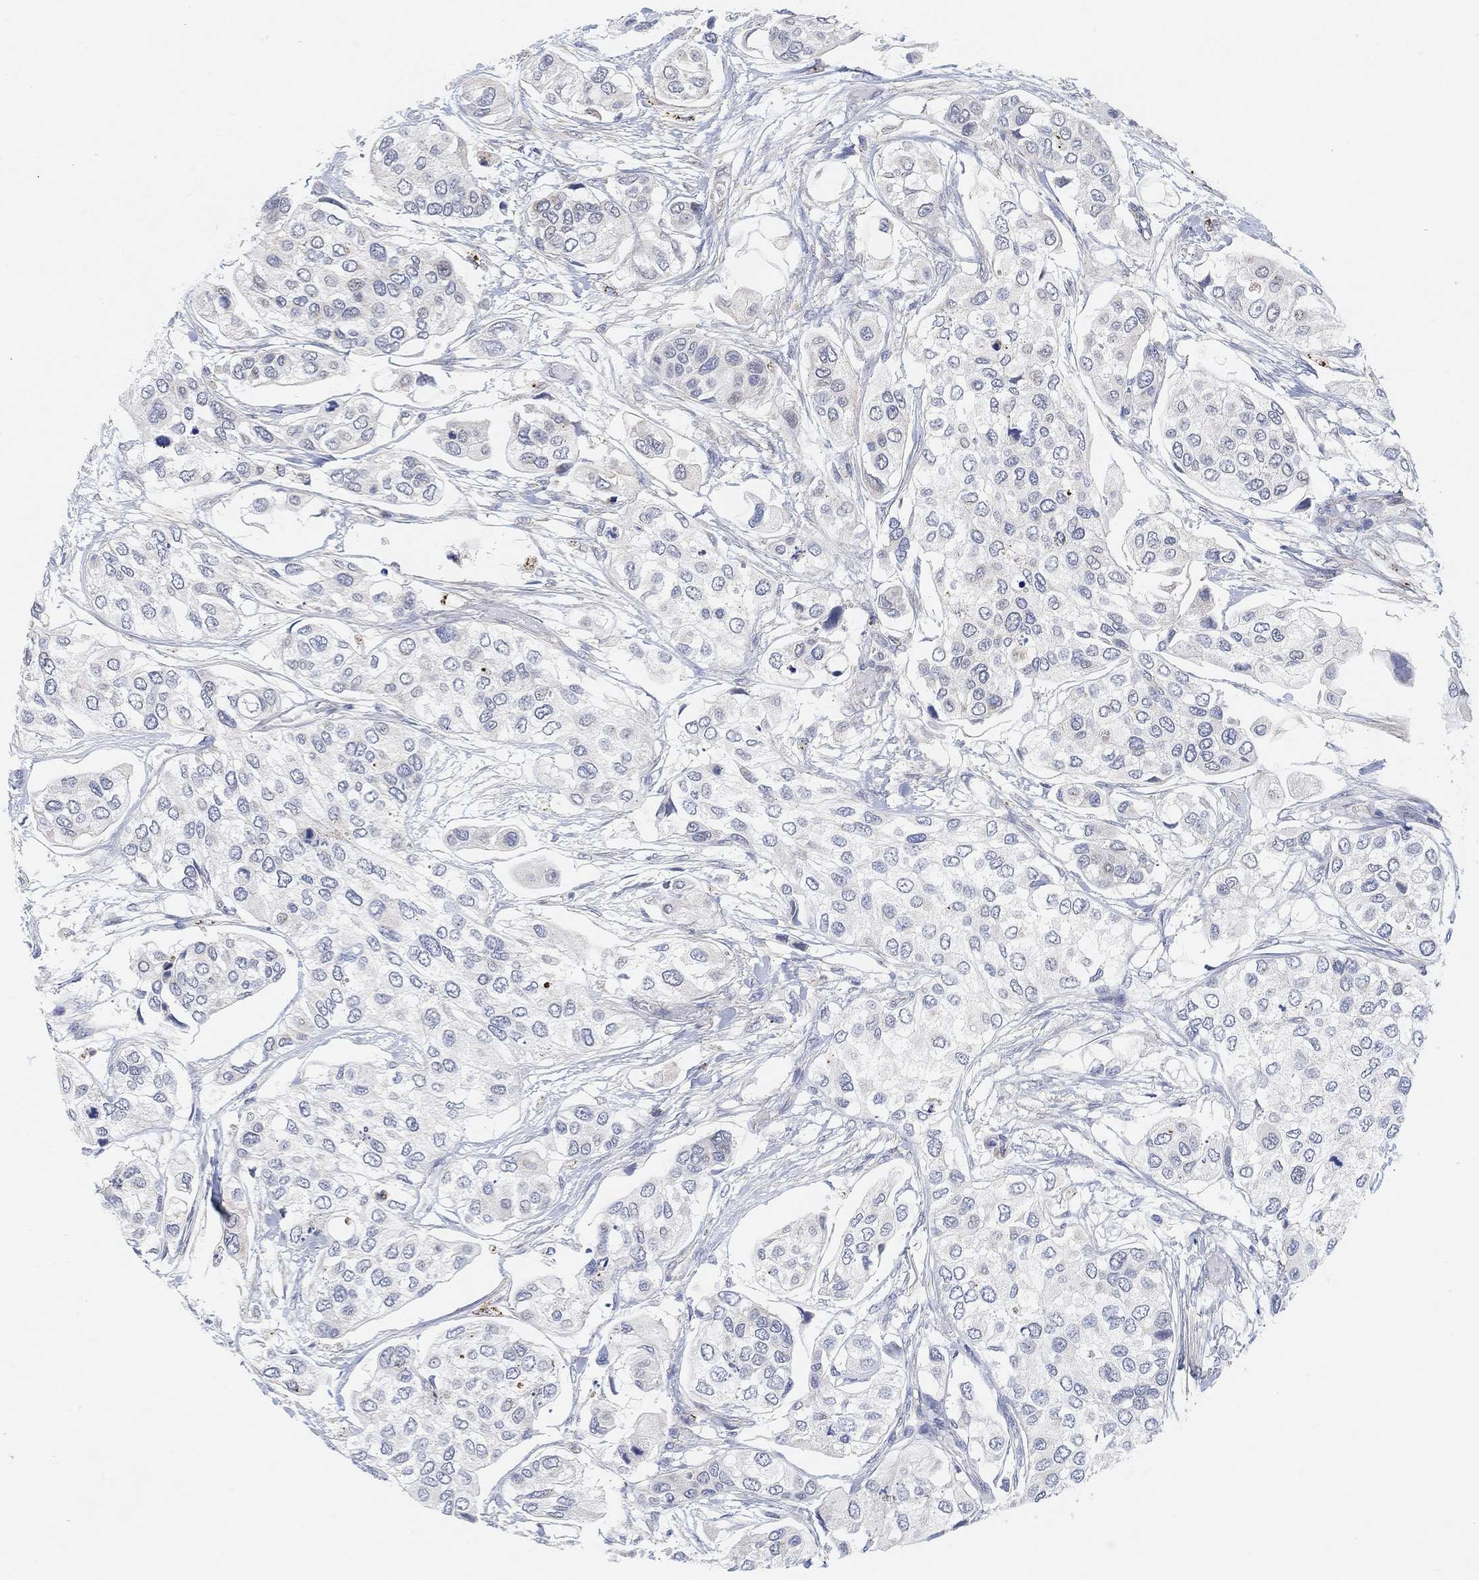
{"staining": {"intensity": "negative", "quantity": "none", "location": "none"}, "tissue": "urothelial cancer", "cell_type": "Tumor cells", "image_type": "cancer", "snomed": [{"axis": "morphology", "description": "Urothelial carcinoma, High grade"}, {"axis": "topography", "description": "Urinary bladder"}], "caption": "This is an immunohistochemistry (IHC) photomicrograph of high-grade urothelial carcinoma. There is no positivity in tumor cells.", "gene": "HCRTR1", "patient": {"sex": "male", "age": 77}}